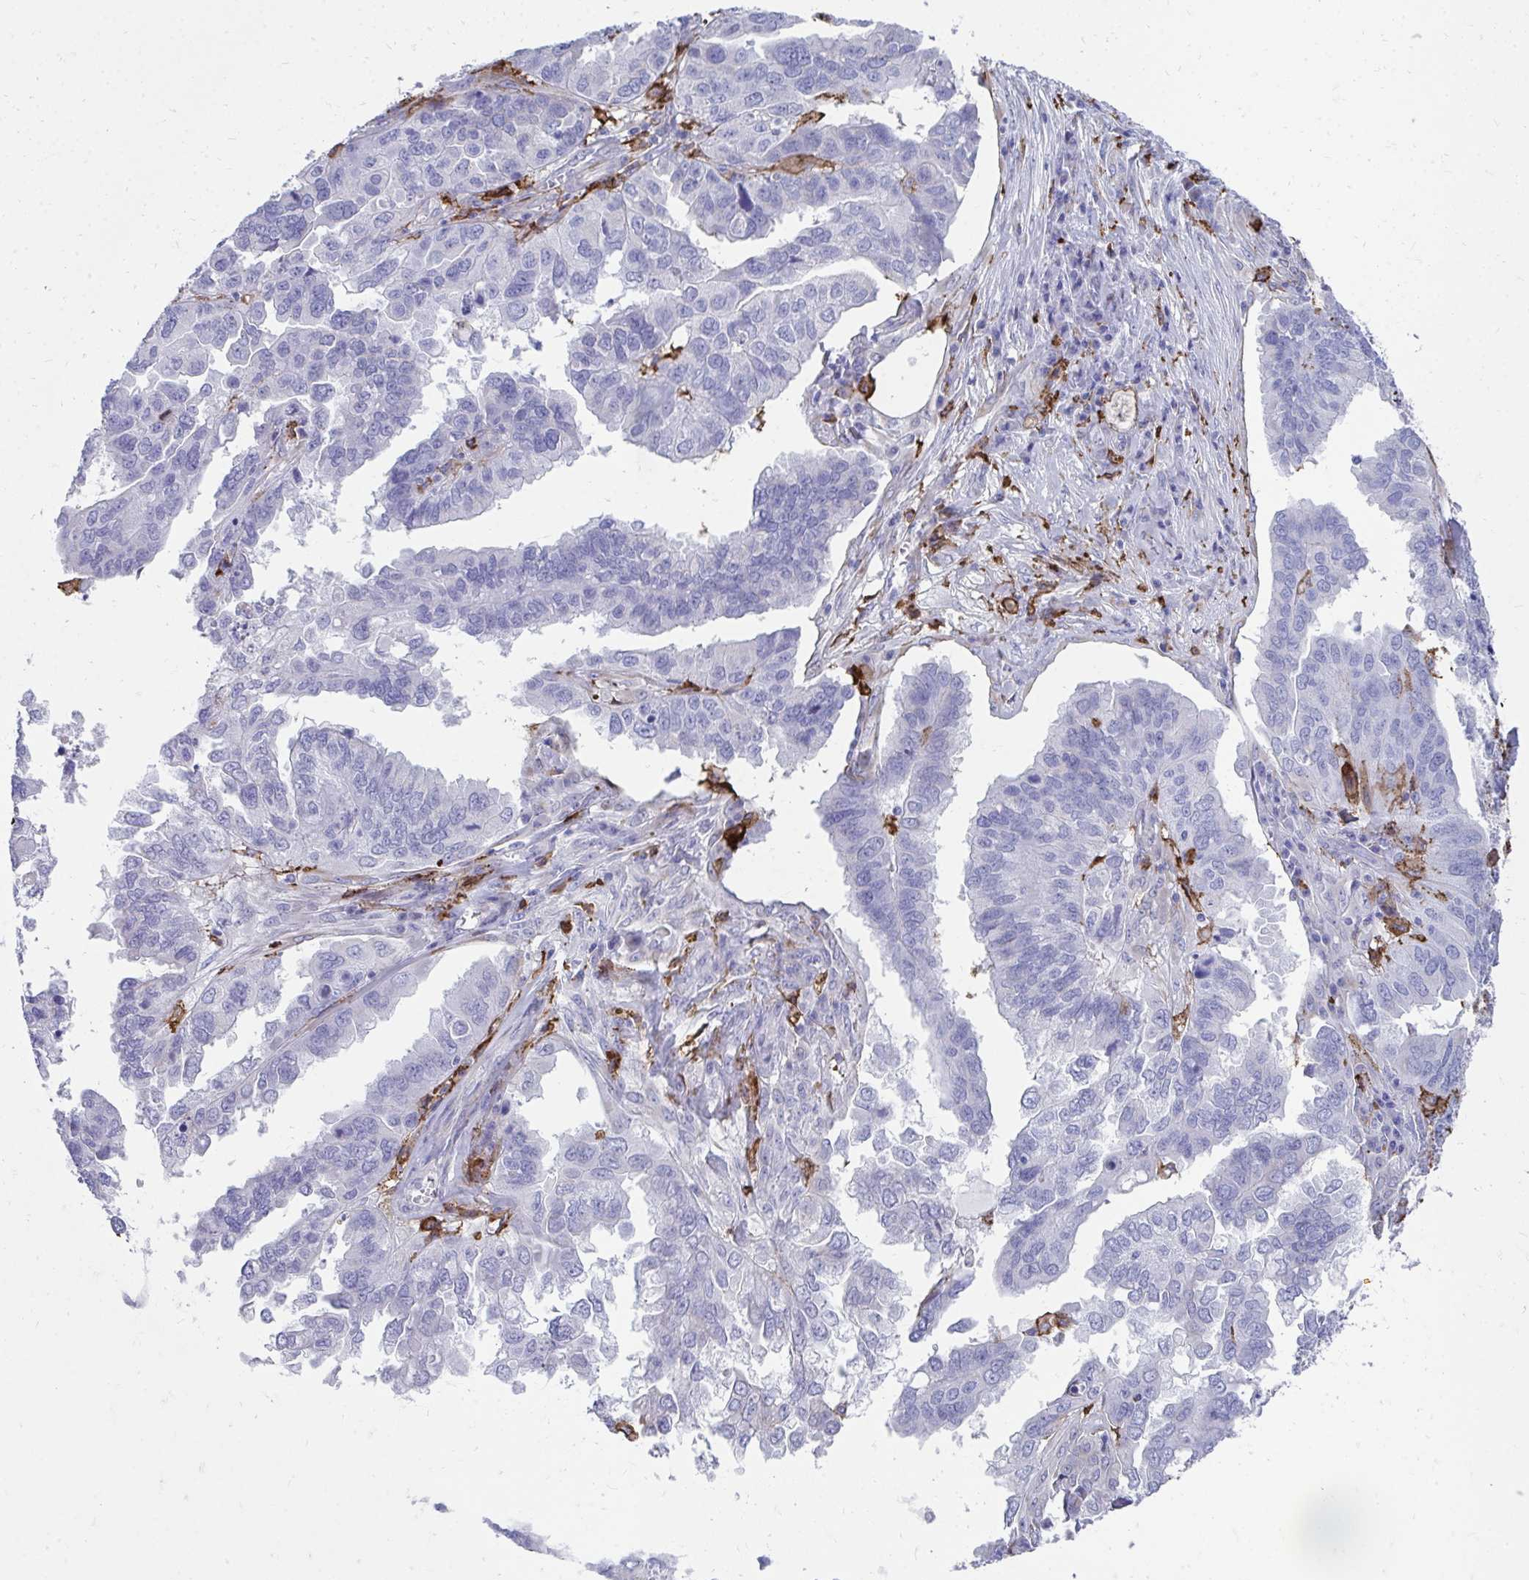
{"staining": {"intensity": "negative", "quantity": "none", "location": "none"}, "tissue": "ovarian cancer", "cell_type": "Tumor cells", "image_type": "cancer", "snomed": [{"axis": "morphology", "description": "Cystadenocarcinoma, serous, NOS"}, {"axis": "topography", "description": "Ovary"}], "caption": "Human ovarian cancer (serous cystadenocarcinoma) stained for a protein using IHC displays no positivity in tumor cells.", "gene": "CD163", "patient": {"sex": "female", "age": 79}}